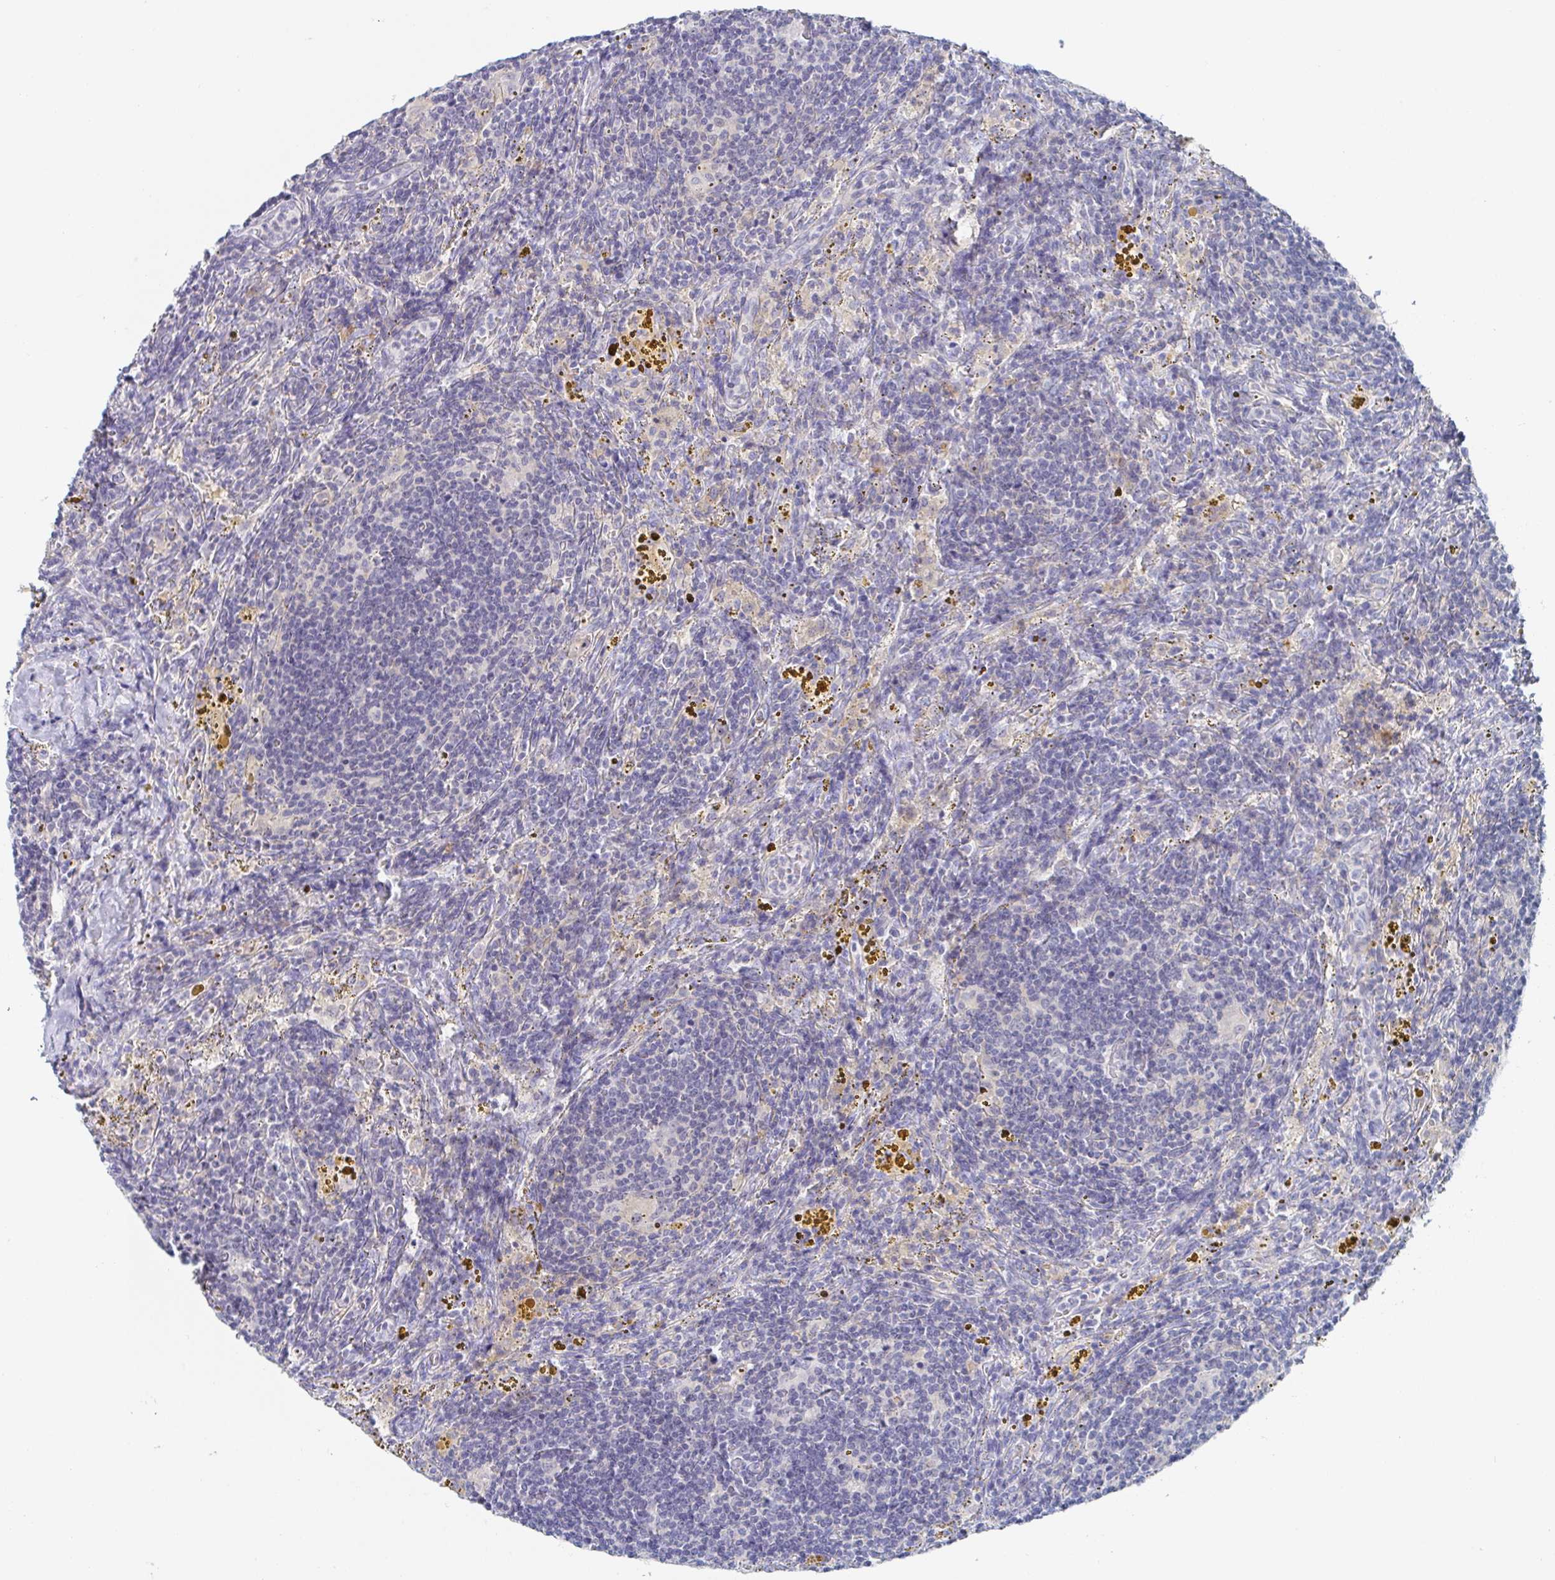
{"staining": {"intensity": "negative", "quantity": "none", "location": "none"}, "tissue": "lymphoma", "cell_type": "Tumor cells", "image_type": "cancer", "snomed": [{"axis": "morphology", "description": "Malignant lymphoma, non-Hodgkin's type, Low grade"}, {"axis": "topography", "description": "Spleen"}], "caption": "Lymphoma stained for a protein using immunohistochemistry reveals no staining tumor cells.", "gene": "RHOV", "patient": {"sex": "female", "age": 70}}